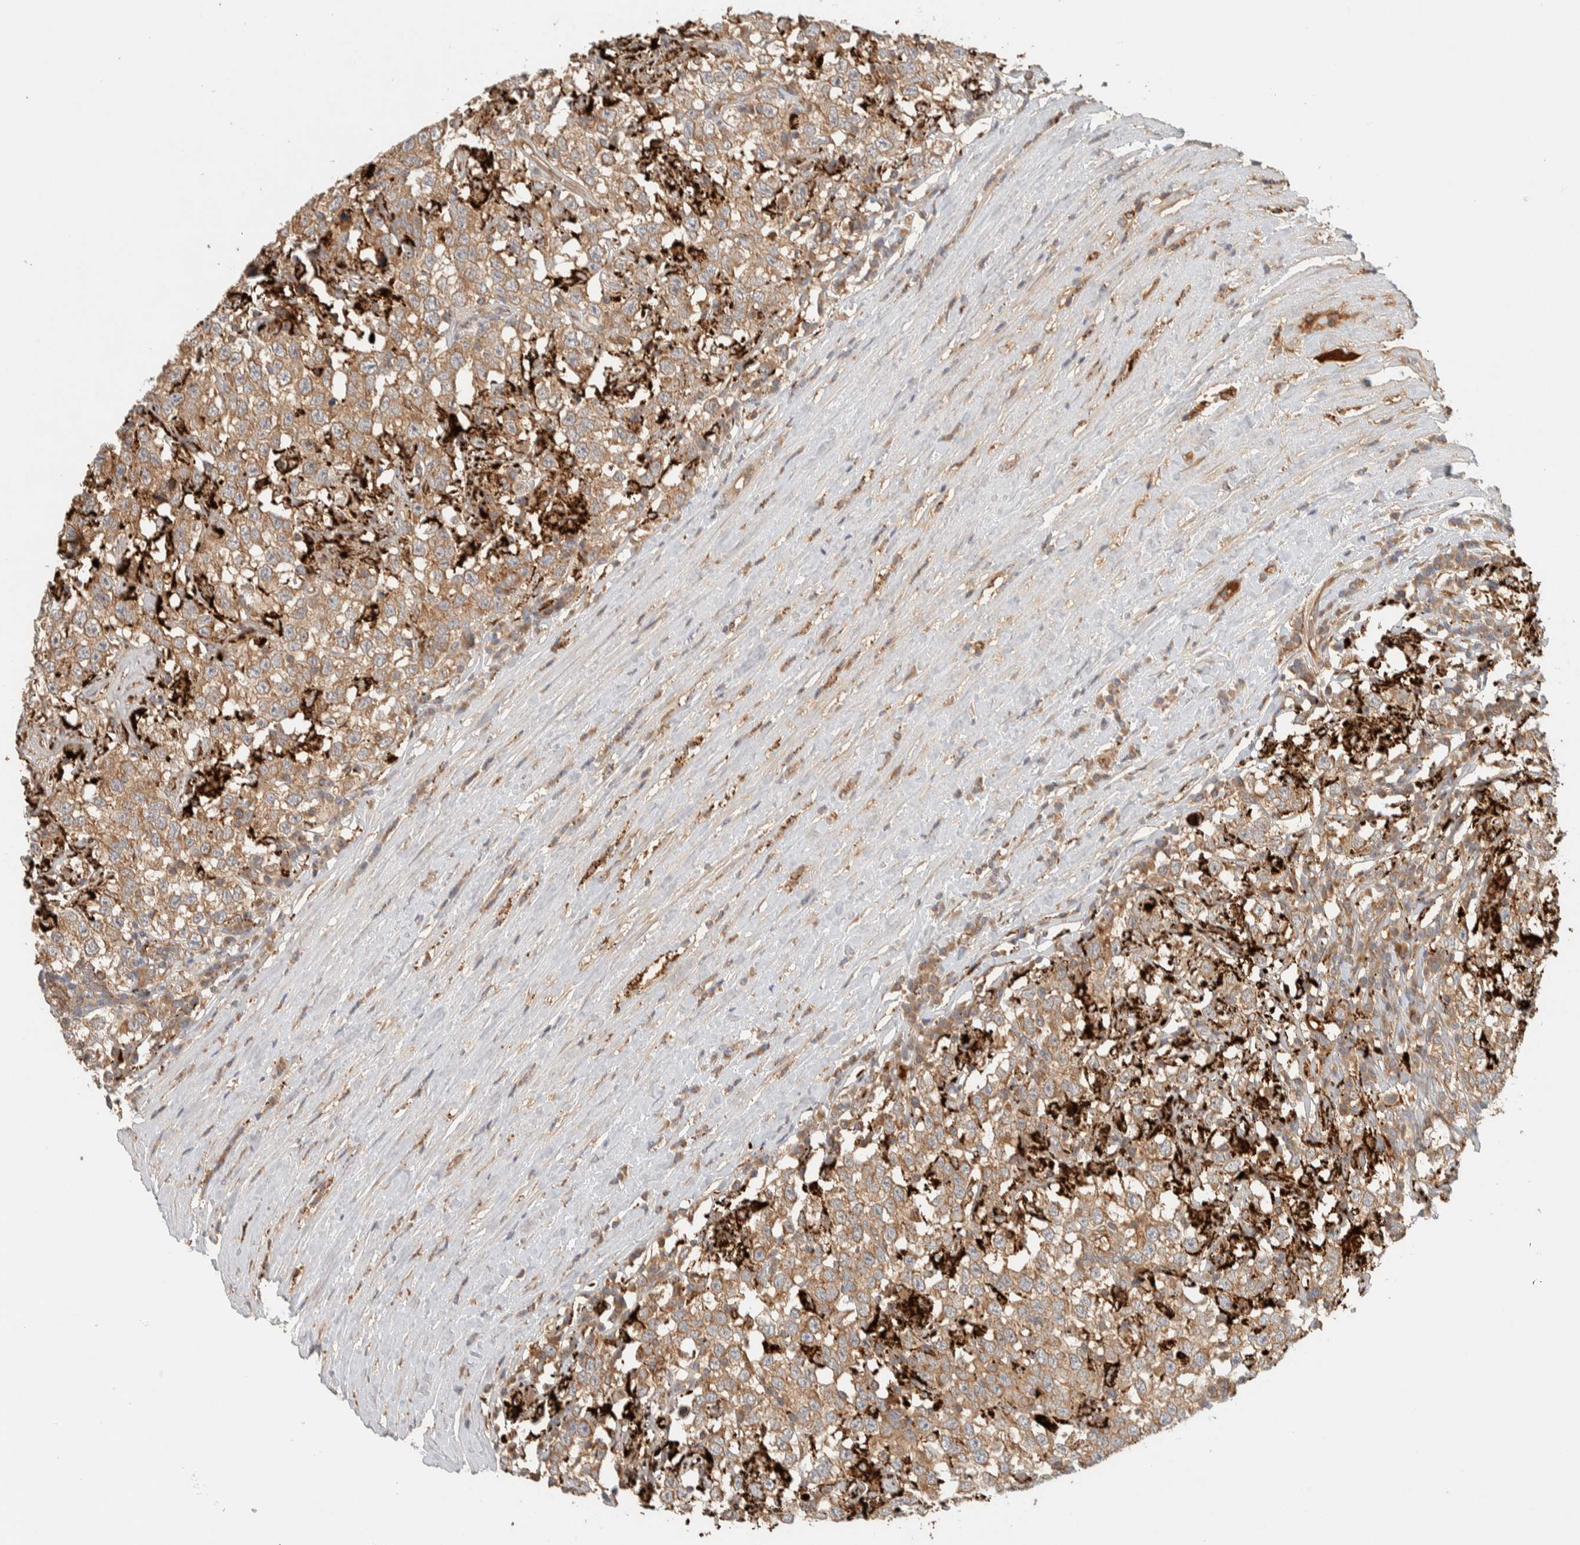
{"staining": {"intensity": "moderate", "quantity": ">75%", "location": "cytoplasmic/membranous"}, "tissue": "testis cancer", "cell_type": "Tumor cells", "image_type": "cancer", "snomed": [{"axis": "morphology", "description": "Seminoma, NOS"}, {"axis": "topography", "description": "Testis"}], "caption": "Testis cancer stained for a protein exhibits moderate cytoplasmic/membranous positivity in tumor cells.", "gene": "FAM167A", "patient": {"sex": "male", "age": 41}}